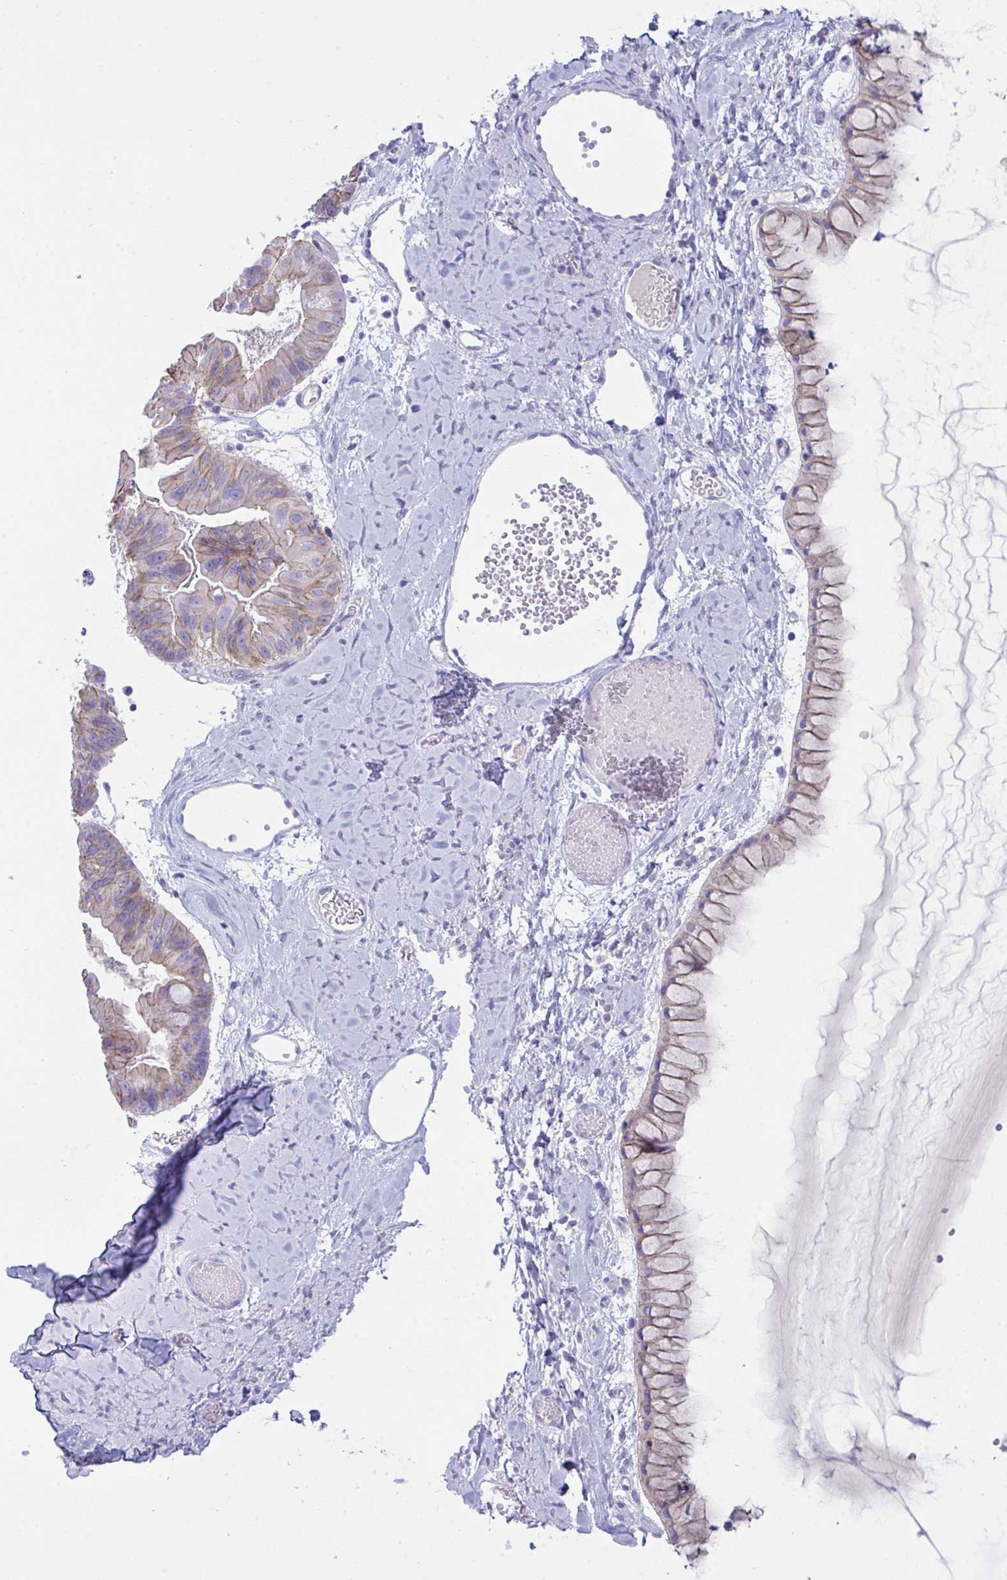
{"staining": {"intensity": "weak", "quantity": ">75%", "location": "cytoplasmic/membranous"}, "tissue": "ovarian cancer", "cell_type": "Tumor cells", "image_type": "cancer", "snomed": [{"axis": "morphology", "description": "Cystadenocarcinoma, mucinous, NOS"}, {"axis": "topography", "description": "Ovary"}], "caption": "Immunohistochemical staining of ovarian cancer exhibits low levels of weak cytoplasmic/membranous protein expression in about >75% of tumor cells.", "gene": "GLB1L2", "patient": {"sex": "female", "age": 61}}